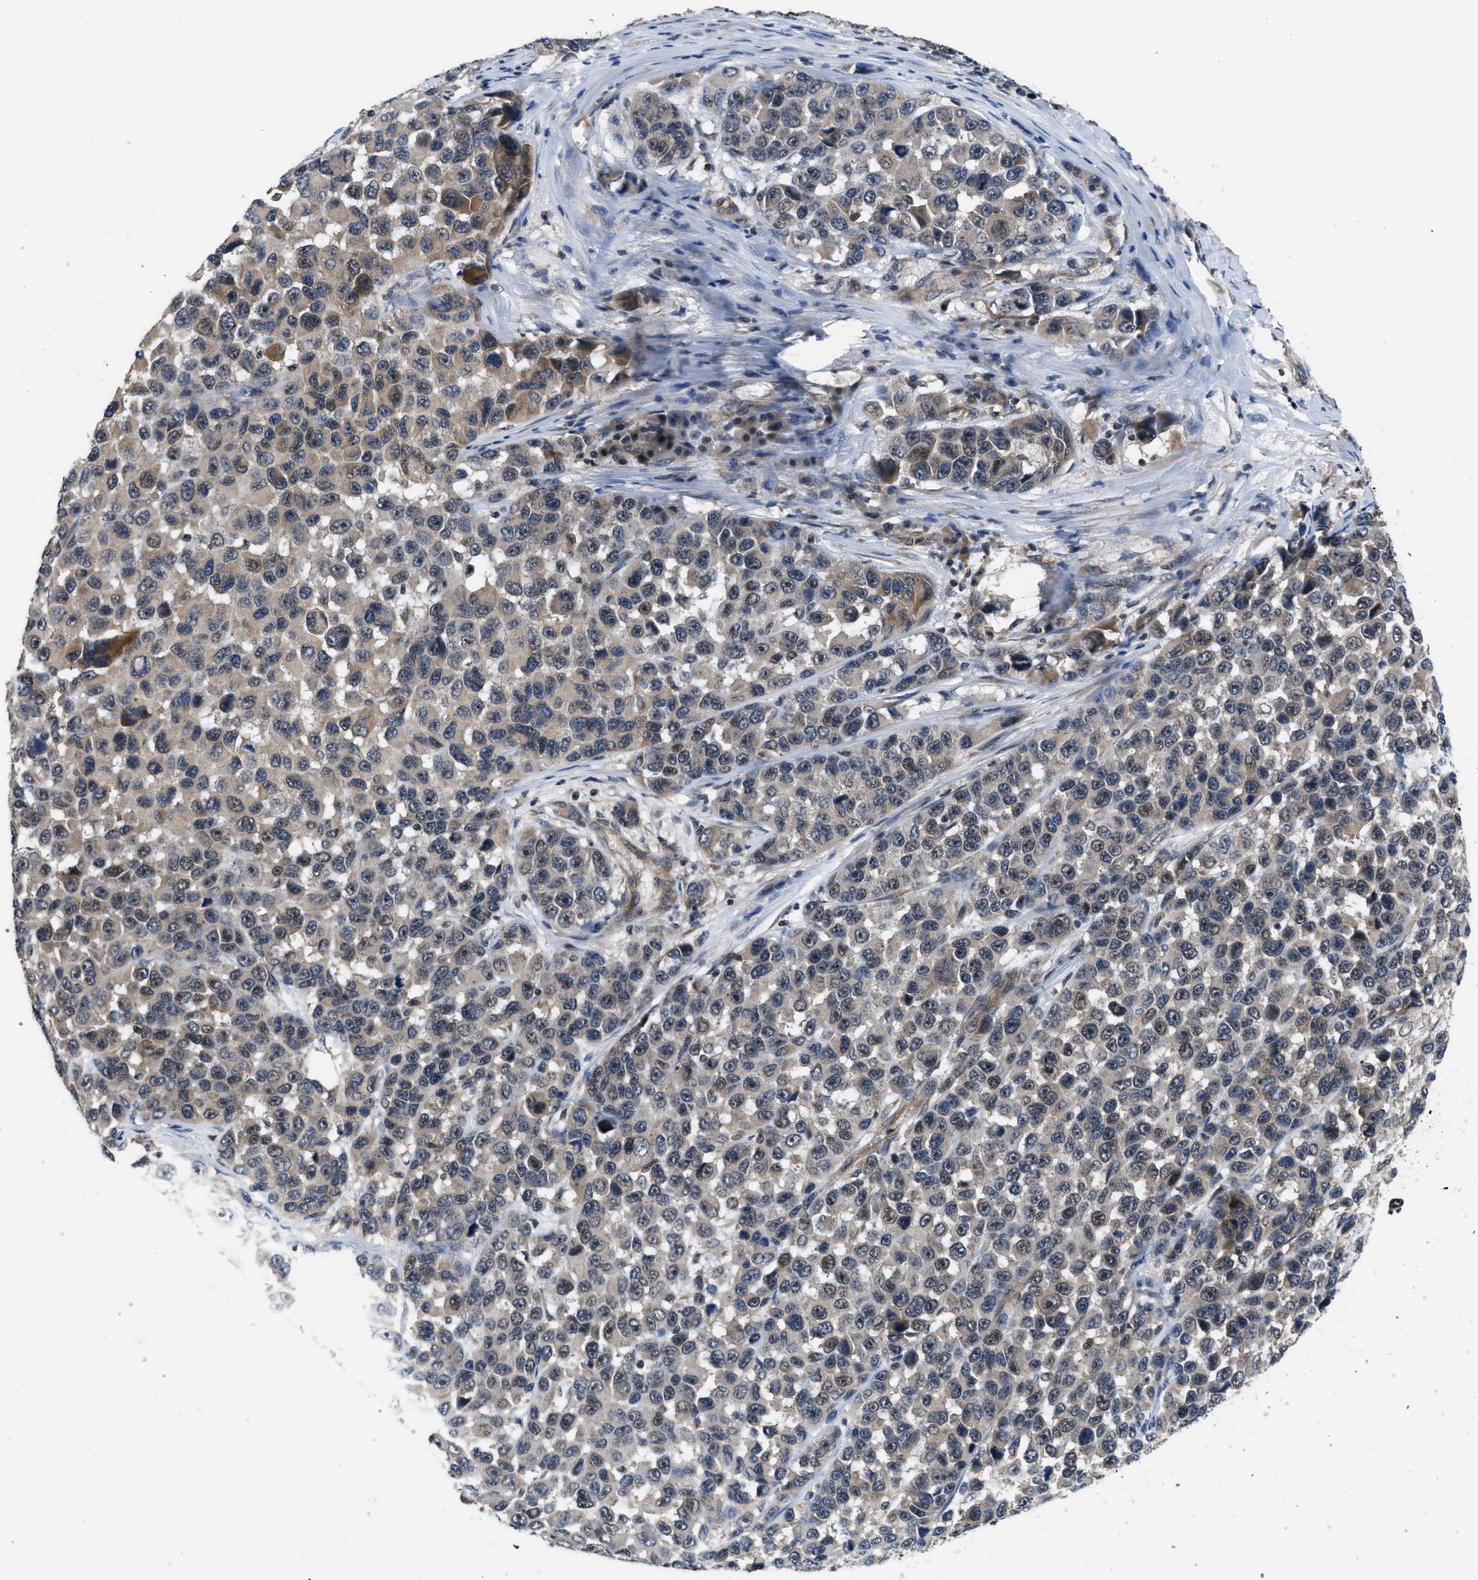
{"staining": {"intensity": "weak", "quantity": "25%-75%", "location": "cytoplasmic/membranous"}, "tissue": "melanoma", "cell_type": "Tumor cells", "image_type": "cancer", "snomed": [{"axis": "morphology", "description": "Malignant melanoma, NOS"}, {"axis": "topography", "description": "Skin"}], "caption": "IHC staining of malignant melanoma, which shows low levels of weak cytoplasmic/membranous positivity in approximately 25%-75% of tumor cells indicating weak cytoplasmic/membranous protein staining. The staining was performed using DAB (brown) for protein detection and nuclei were counterstained in hematoxylin (blue).", "gene": "DNAJC14", "patient": {"sex": "male", "age": 53}}